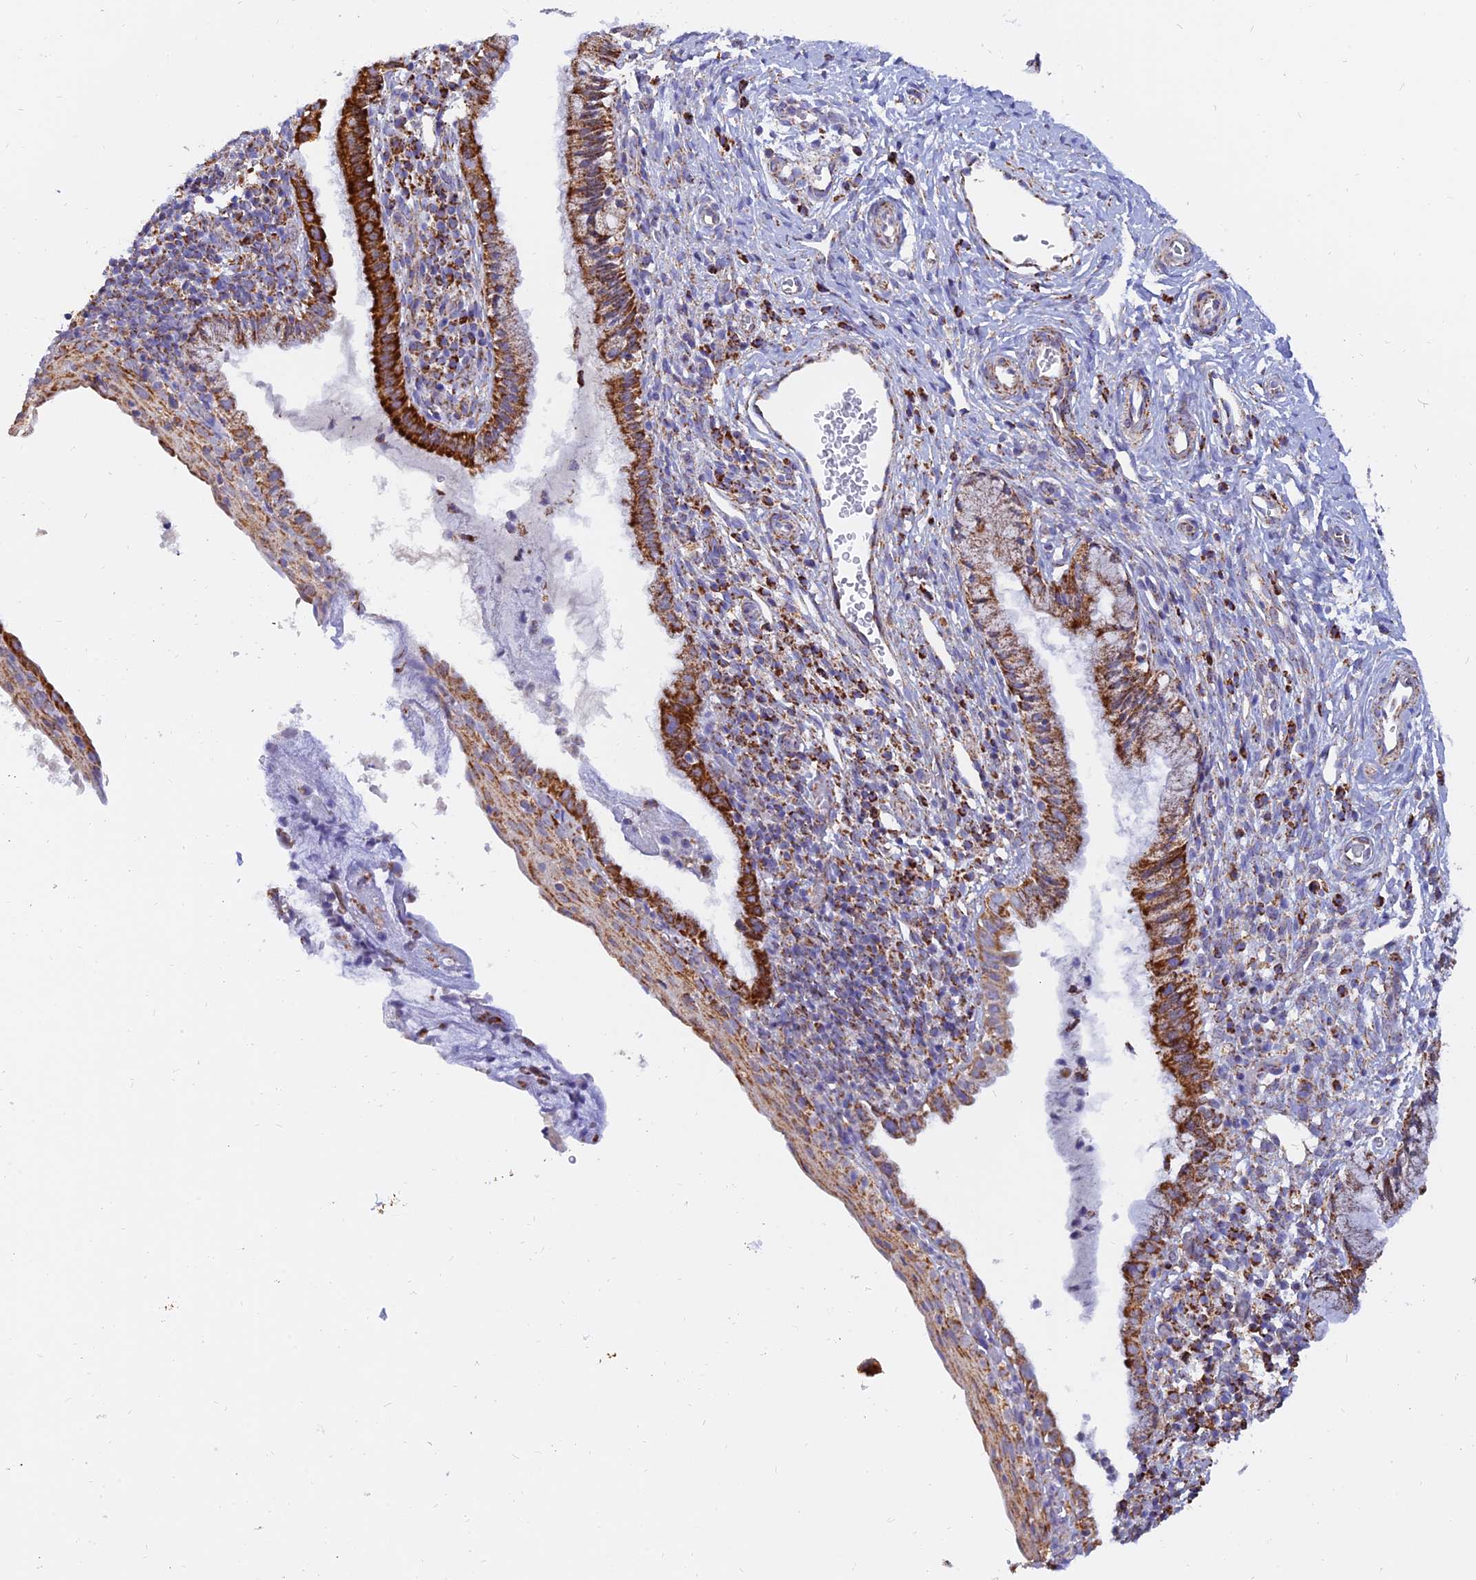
{"staining": {"intensity": "strong", "quantity": ">75%", "location": "cytoplasmic/membranous"}, "tissue": "cervix", "cell_type": "Glandular cells", "image_type": "normal", "snomed": [{"axis": "morphology", "description": "Normal tissue, NOS"}, {"axis": "topography", "description": "Cervix"}], "caption": "Immunohistochemistry micrograph of benign cervix stained for a protein (brown), which reveals high levels of strong cytoplasmic/membranous positivity in approximately >75% of glandular cells.", "gene": "NDUFB6", "patient": {"sex": "female", "age": 27}}